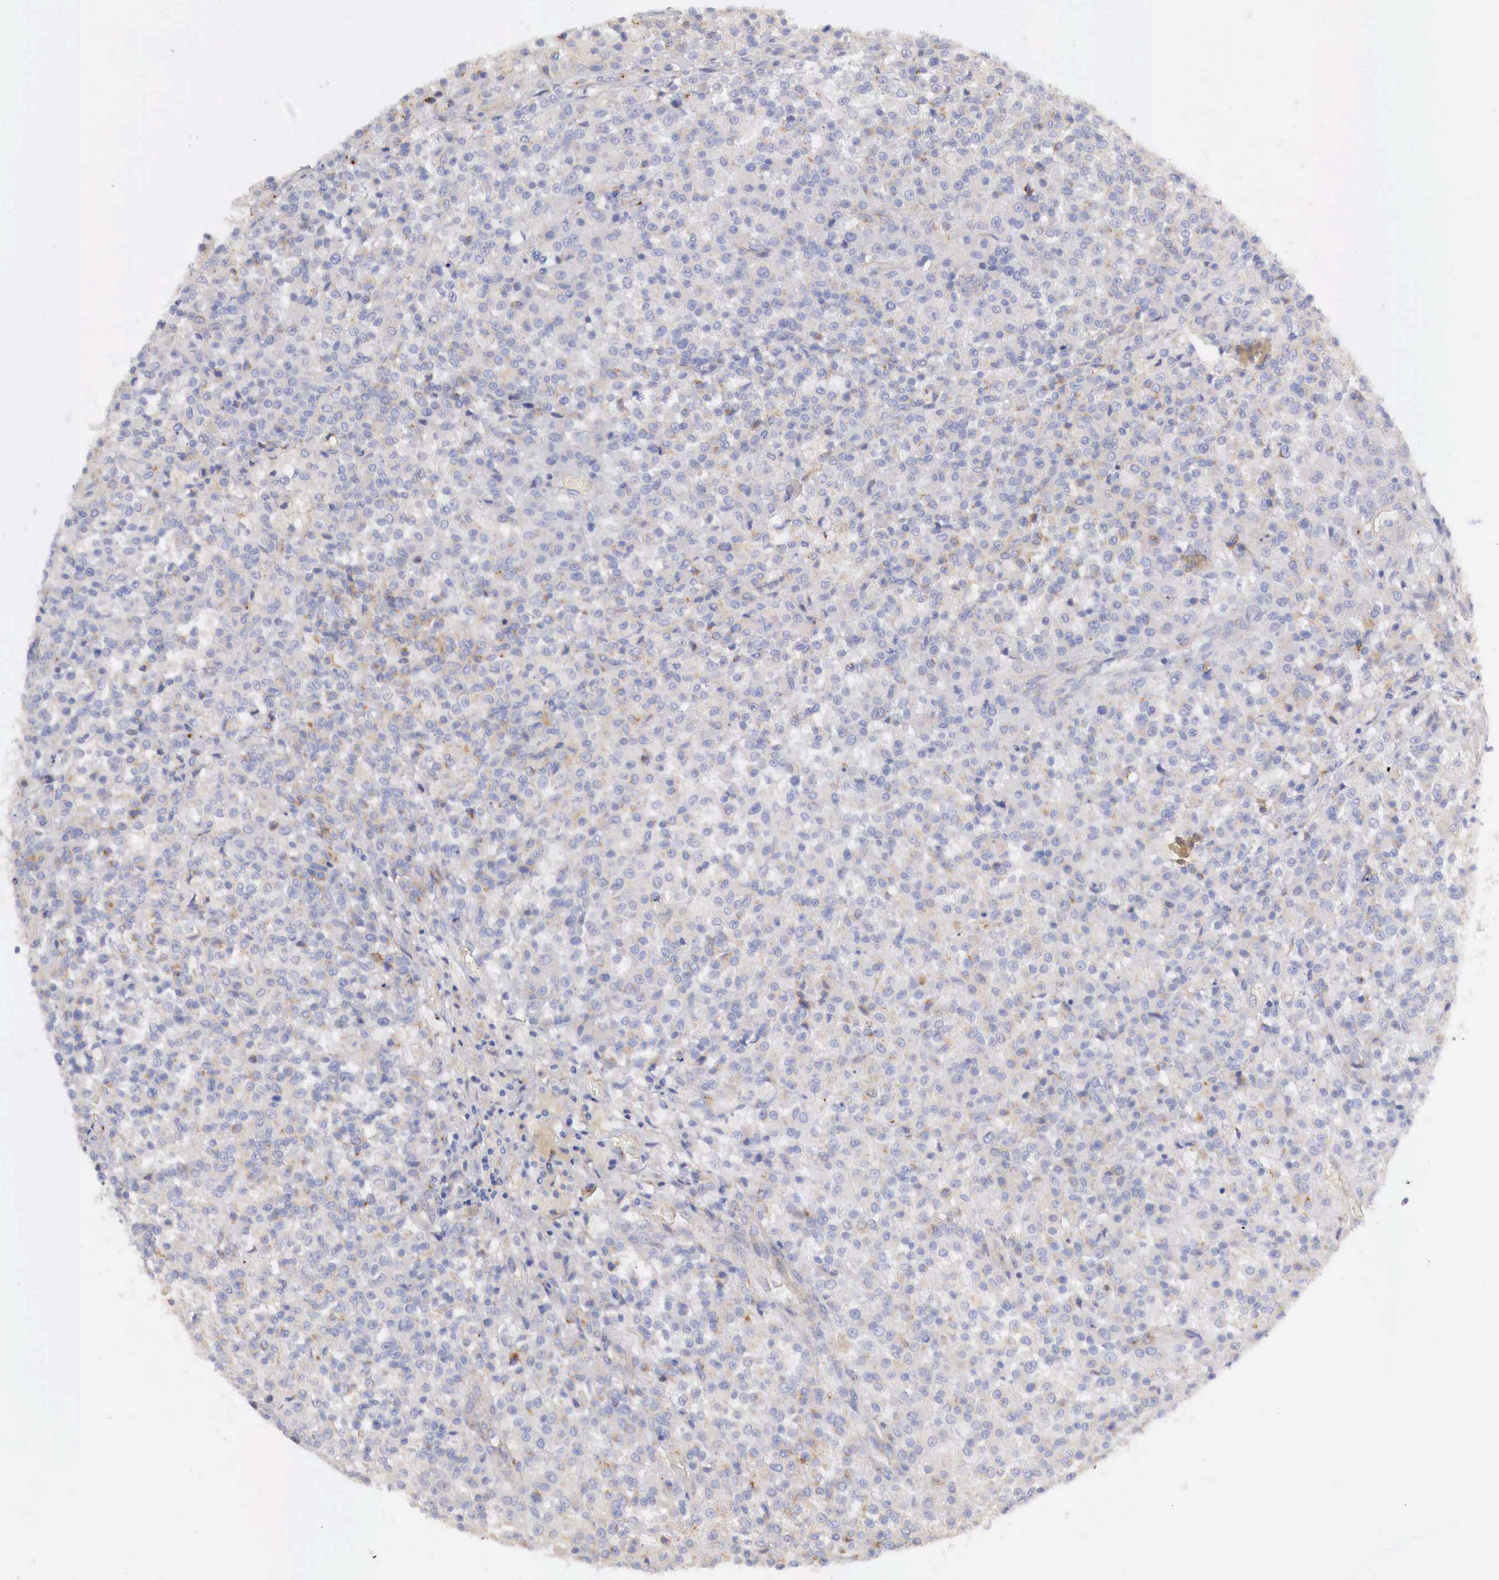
{"staining": {"intensity": "negative", "quantity": "none", "location": "none"}, "tissue": "testis cancer", "cell_type": "Tumor cells", "image_type": "cancer", "snomed": [{"axis": "morphology", "description": "Seminoma, NOS"}, {"axis": "topography", "description": "Testis"}], "caption": "Seminoma (testis) stained for a protein using immunohistochemistry reveals no staining tumor cells.", "gene": "KLHDC7B", "patient": {"sex": "male", "age": 59}}